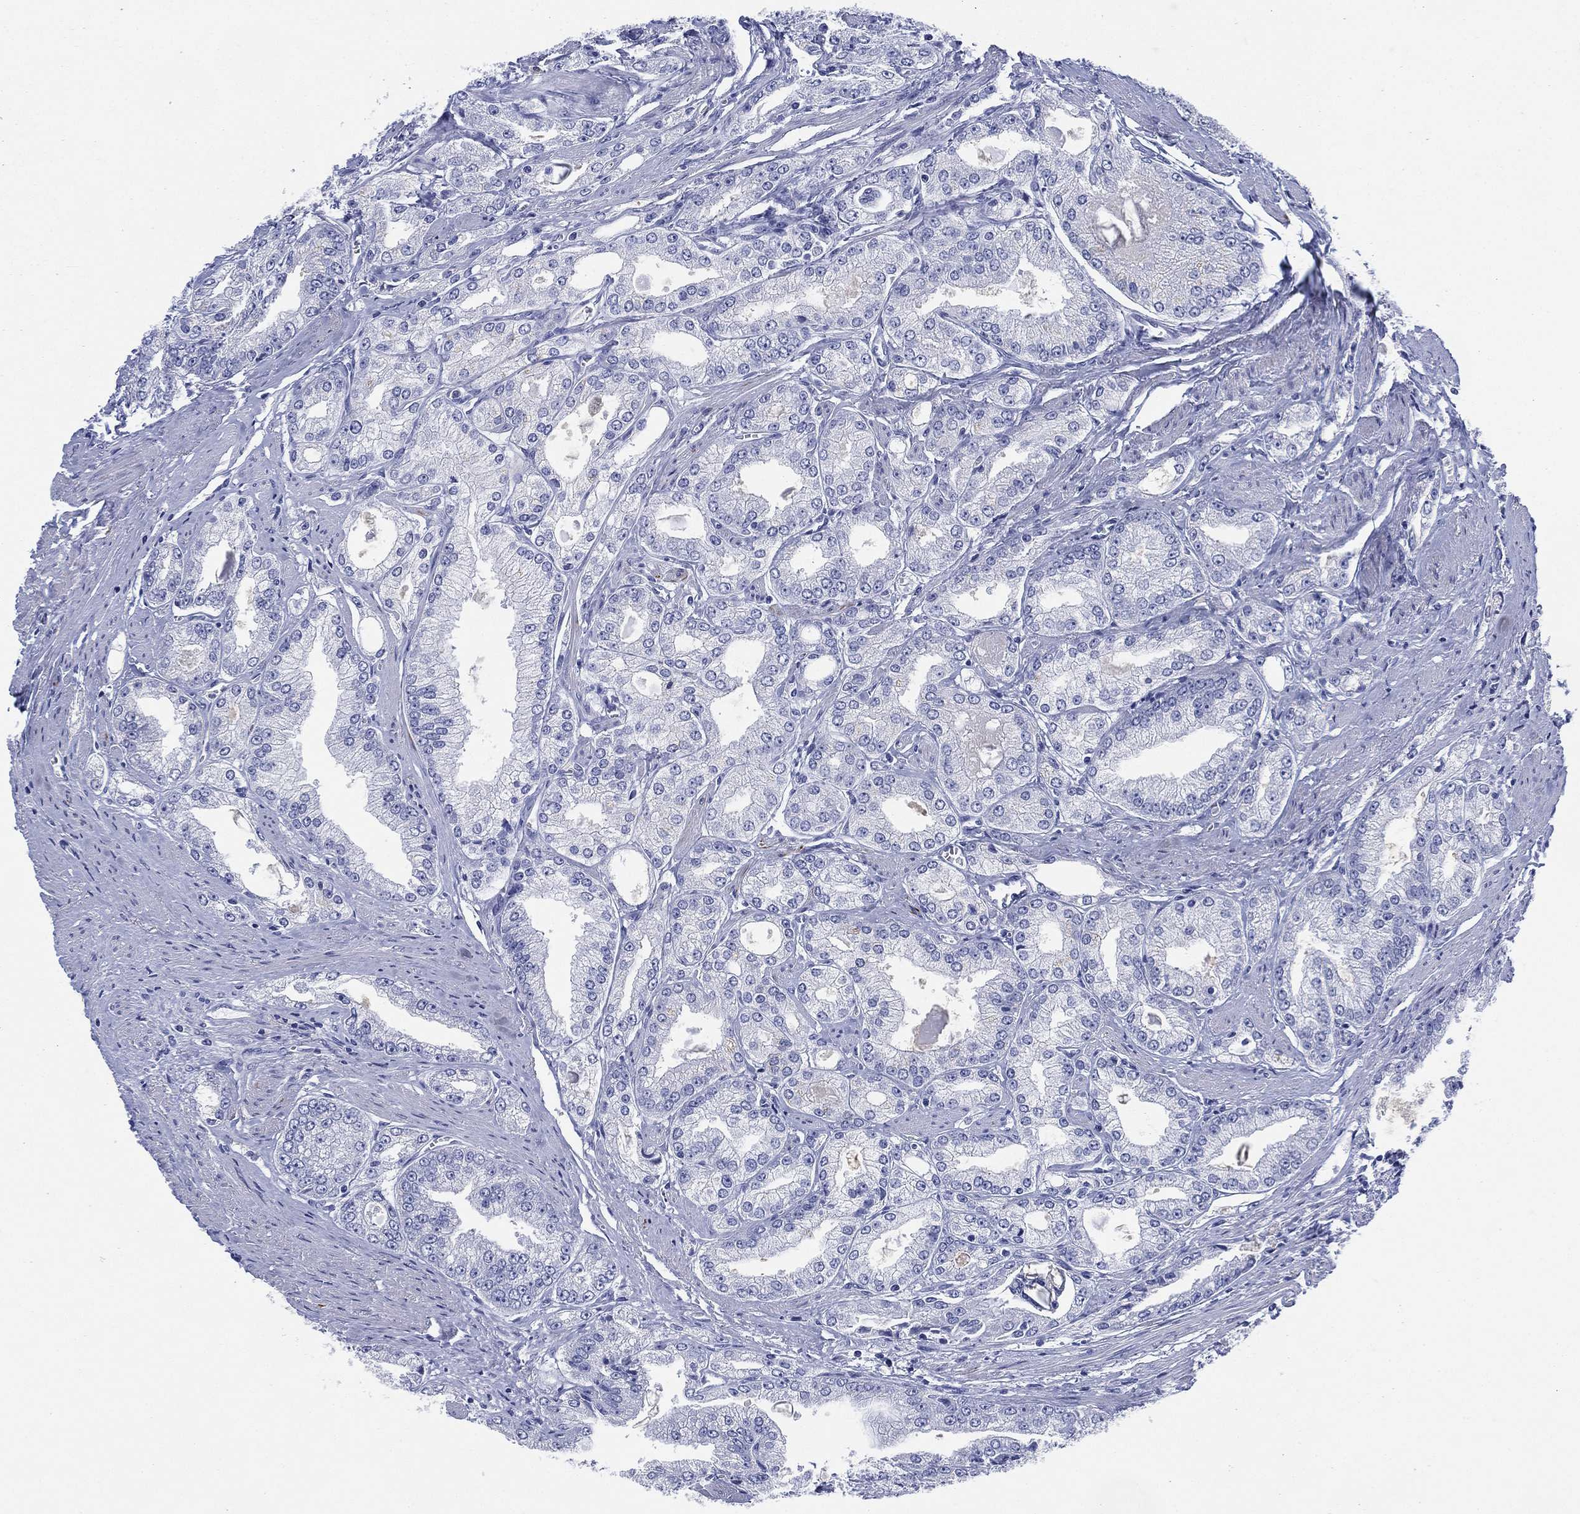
{"staining": {"intensity": "negative", "quantity": "none", "location": "none"}, "tissue": "prostate cancer", "cell_type": "Tumor cells", "image_type": "cancer", "snomed": [{"axis": "morphology", "description": "Adenocarcinoma, NOS"}, {"axis": "morphology", "description": "Adenocarcinoma, High grade"}, {"axis": "topography", "description": "Prostate"}], "caption": "Tumor cells are negative for brown protein staining in prostate cancer (high-grade adenocarcinoma). Nuclei are stained in blue.", "gene": "SLC9C2", "patient": {"sex": "male", "age": 70}}